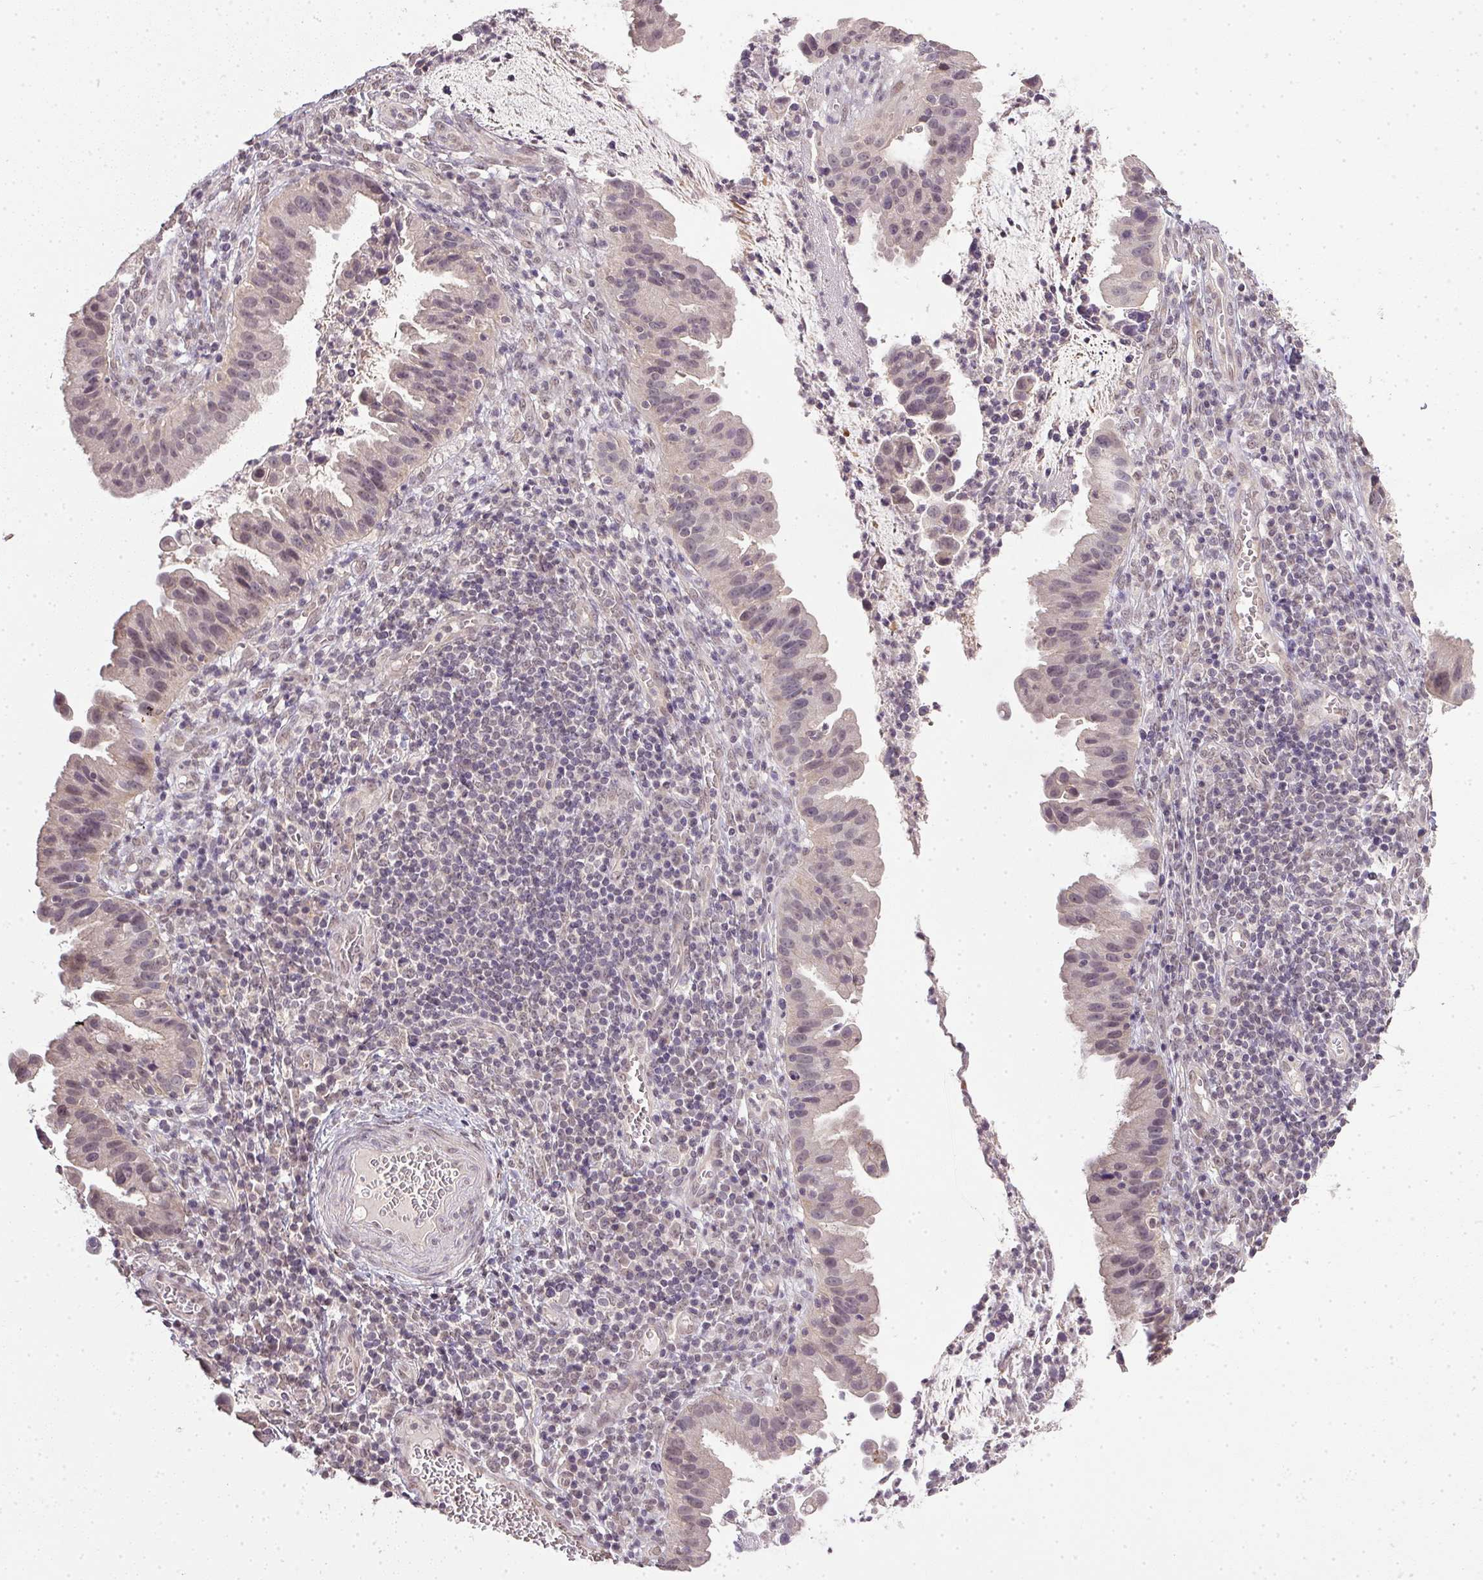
{"staining": {"intensity": "weak", "quantity": "<25%", "location": "nuclear"}, "tissue": "cervical cancer", "cell_type": "Tumor cells", "image_type": "cancer", "snomed": [{"axis": "morphology", "description": "Adenocarcinoma, NOS"}, {"axis": "topography", "description": "Cervix"}], "caption": "Immunohistochemical staining of cervical adenocarcinoma displays no significant staining in tumor cells. Nuclei are stained in blue.", "gene": "PPP4R4", "patient": {"sex": "female", "age": 34}}